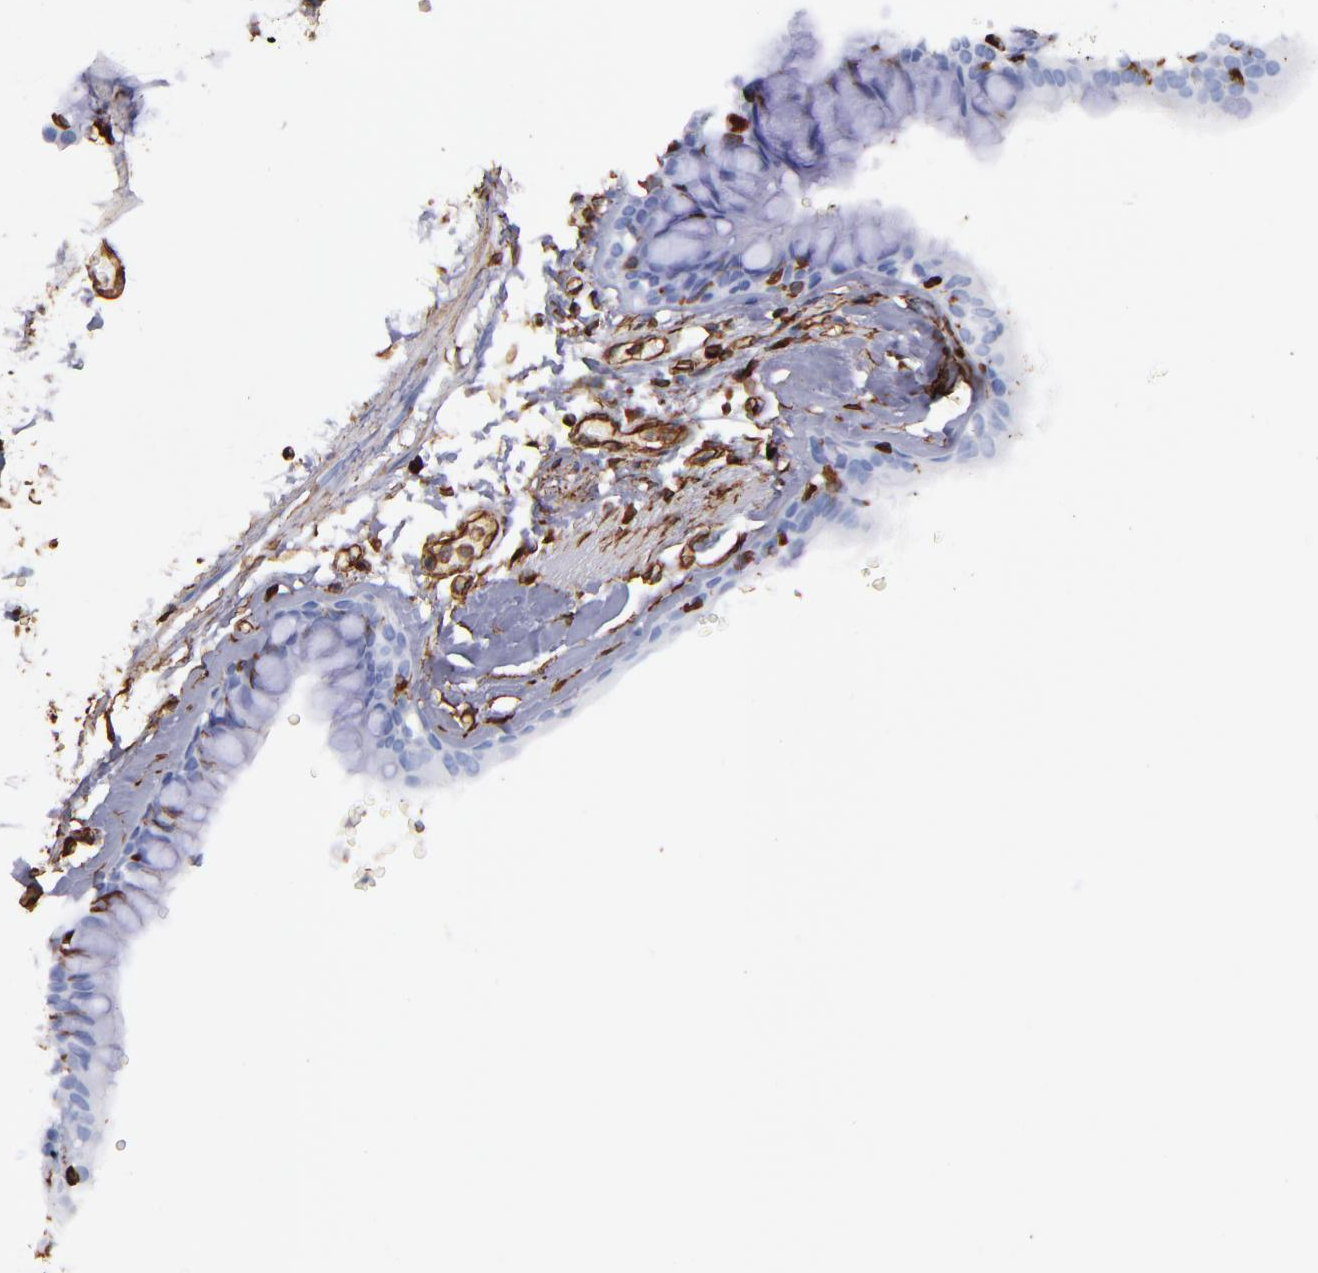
{"staining": {"intensity": "negative", "quantity": "none", "location": "none"}, "tissue": "bronchus", "cell_type": "Respiratory epithelial cells", "image_type": "normal", "snomed": [{"axis": "morphology", "description": "Normal tissue, NOS"}, {"axis": "topography", "description": "Bronchus"}, {"axis": "topography", "description": "Lung"}], "caption": "Immunohistochemistry of benign human bronchus shows no staining in respiratory epithelial cells.", "gene": "VIM", "patient": {"sex": "female", "age": 56}}